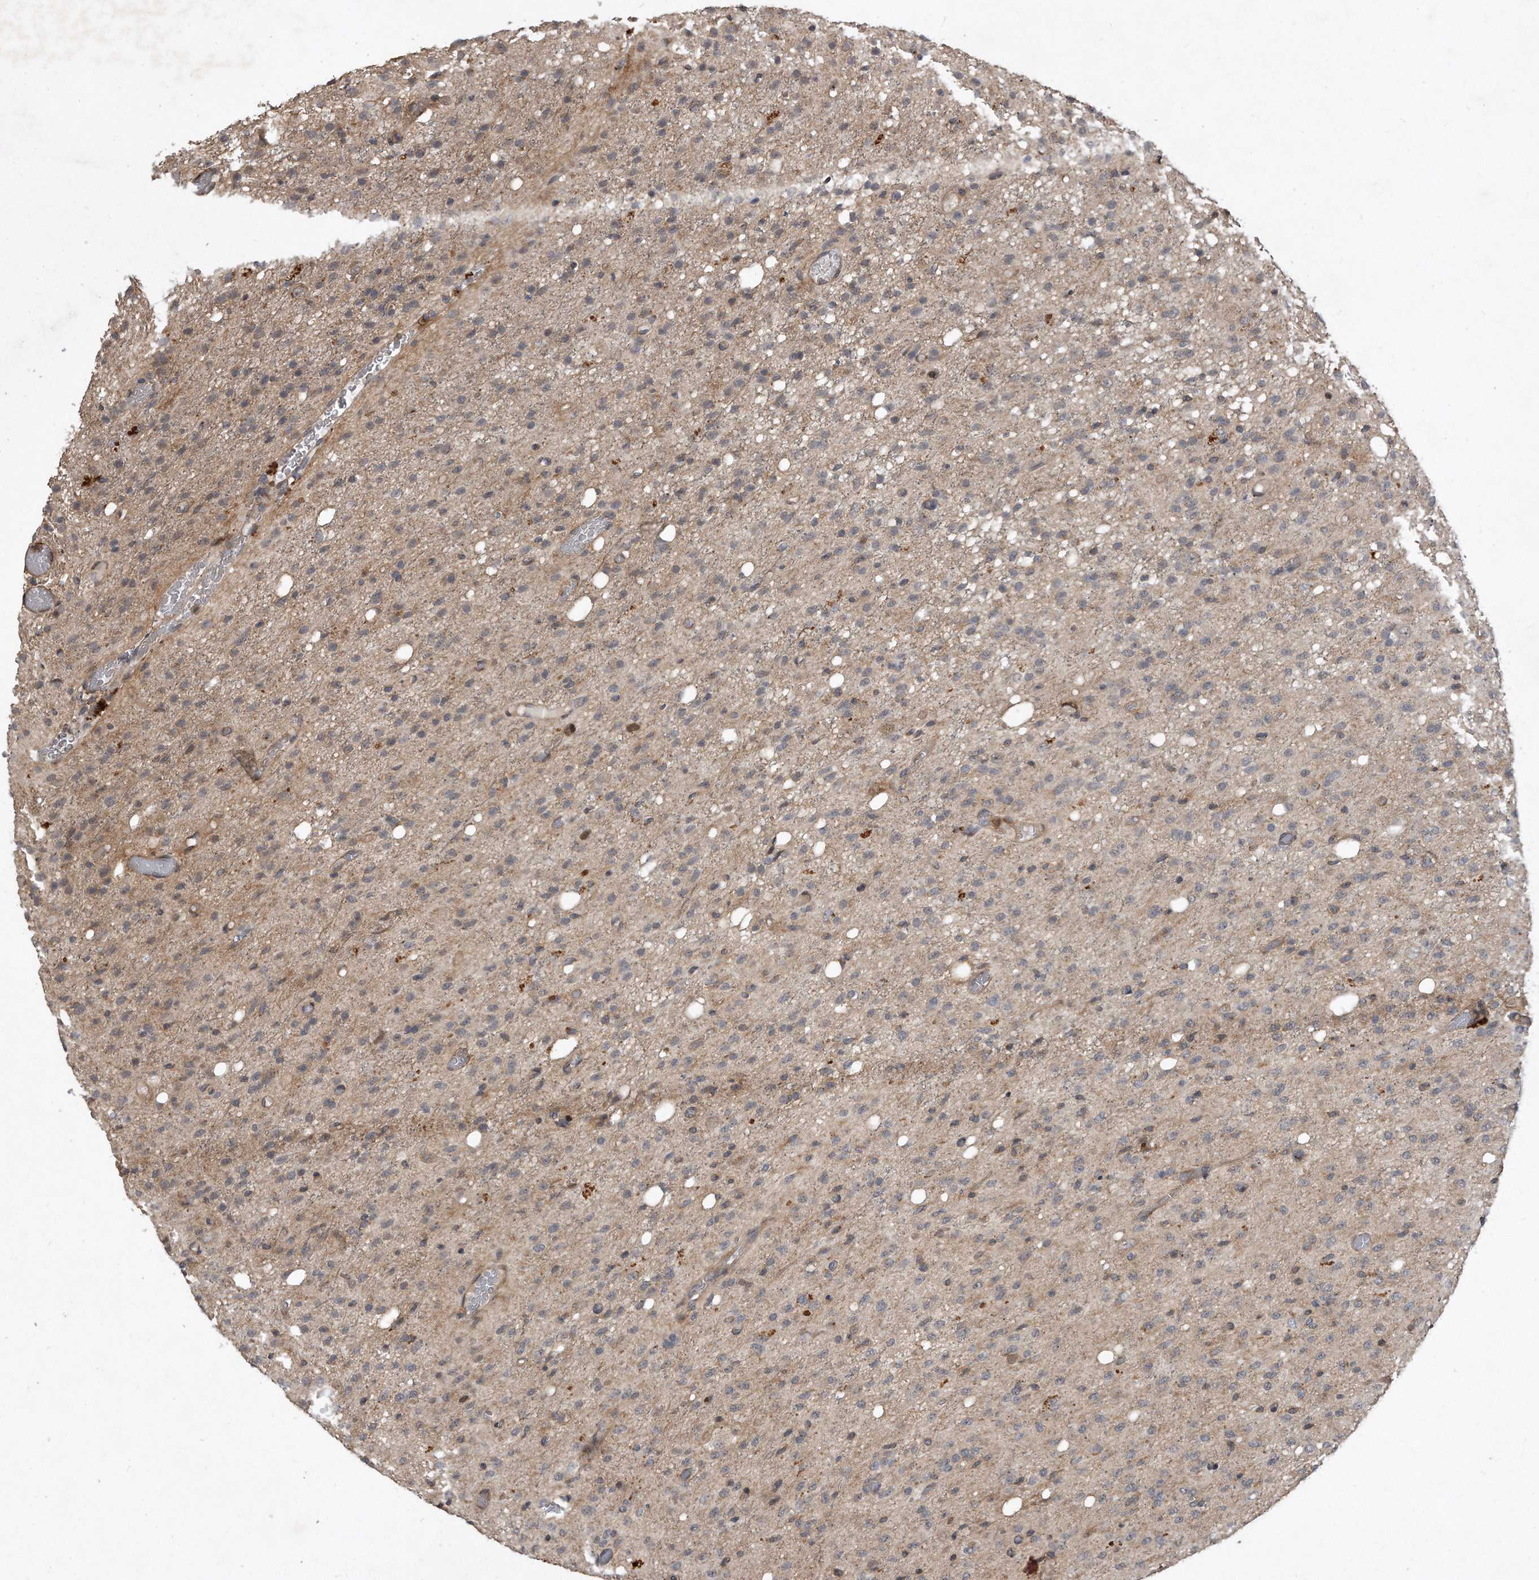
{"staining": {"intensity": "negative", "quantity": "none", "location": "none"}, "tissue": "glioma", "cell_type": "Tumor cells", "image_type": "cancer", "snomed": [{"axis": "morphology", "description": "Glioma, malignant, High grade"}, {"axis": "topography", "description": "Brain"}], "caption": "This is a image of immunohistochemistry staining of glioma, which shows no positivity in tumor cells.", "gene": "PGBD2", "patient": {"sex": "female", "age": 59}}